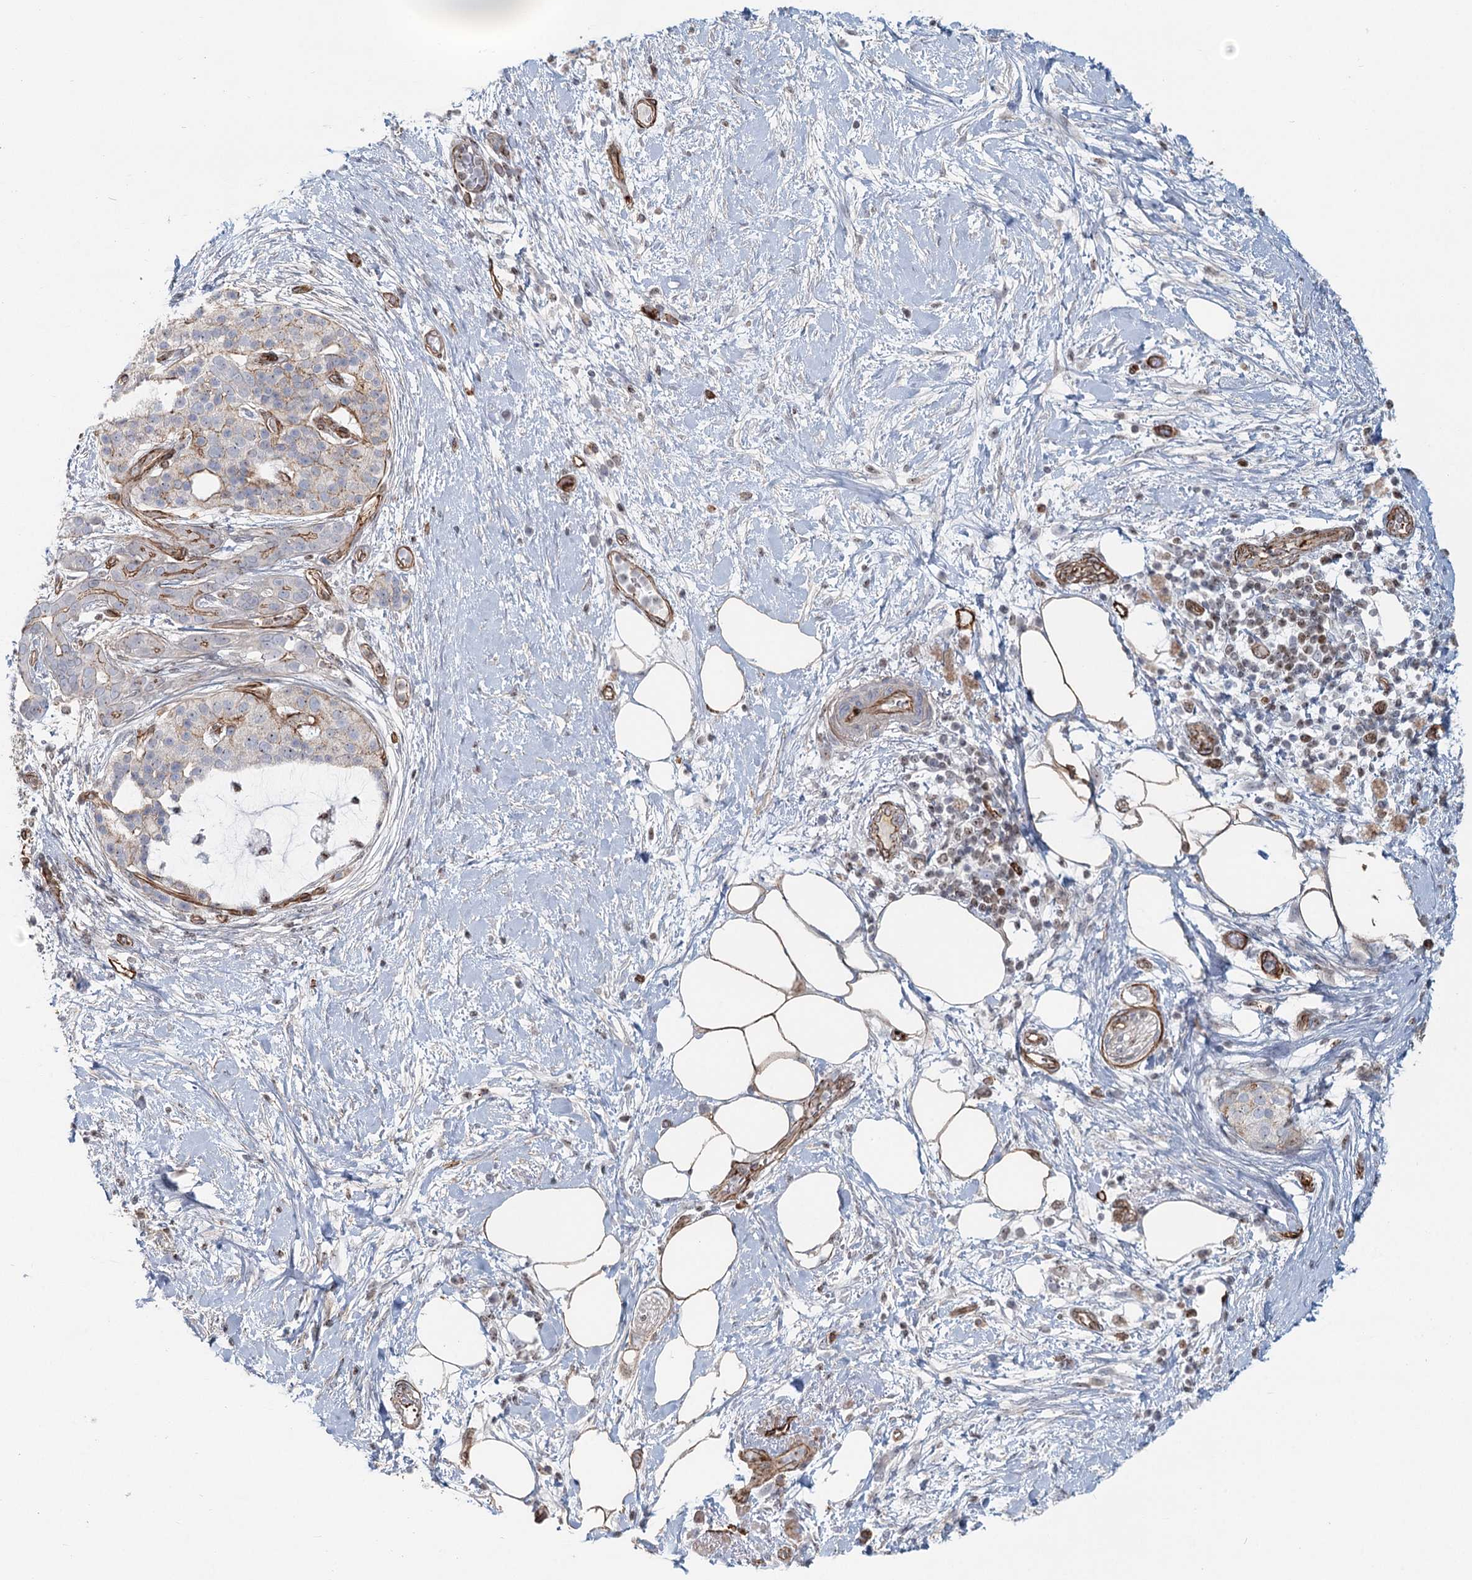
{"staining": {"intensity": "moderate", "quantity": "<25%", "location": "cytoplasmic/membranous"}, "tissue": "pancreatic cancer", "cell_type": "Tumor cells", "image_type": "cancer", "snomed": [{"axis": "morphology", "description": "Adenocarcinoma, NOS"}, {"axis": "topography", "description": "Pancreas"}], "caption": "Tumor cells demonstrate low levels of moderate cytoplasmic/membranous expression in about <25% of cells in pancreatic cancer (adenocarcinoma).", "gene": "ZFYVE28", "patient": {"sex": "male", "age": 58}}